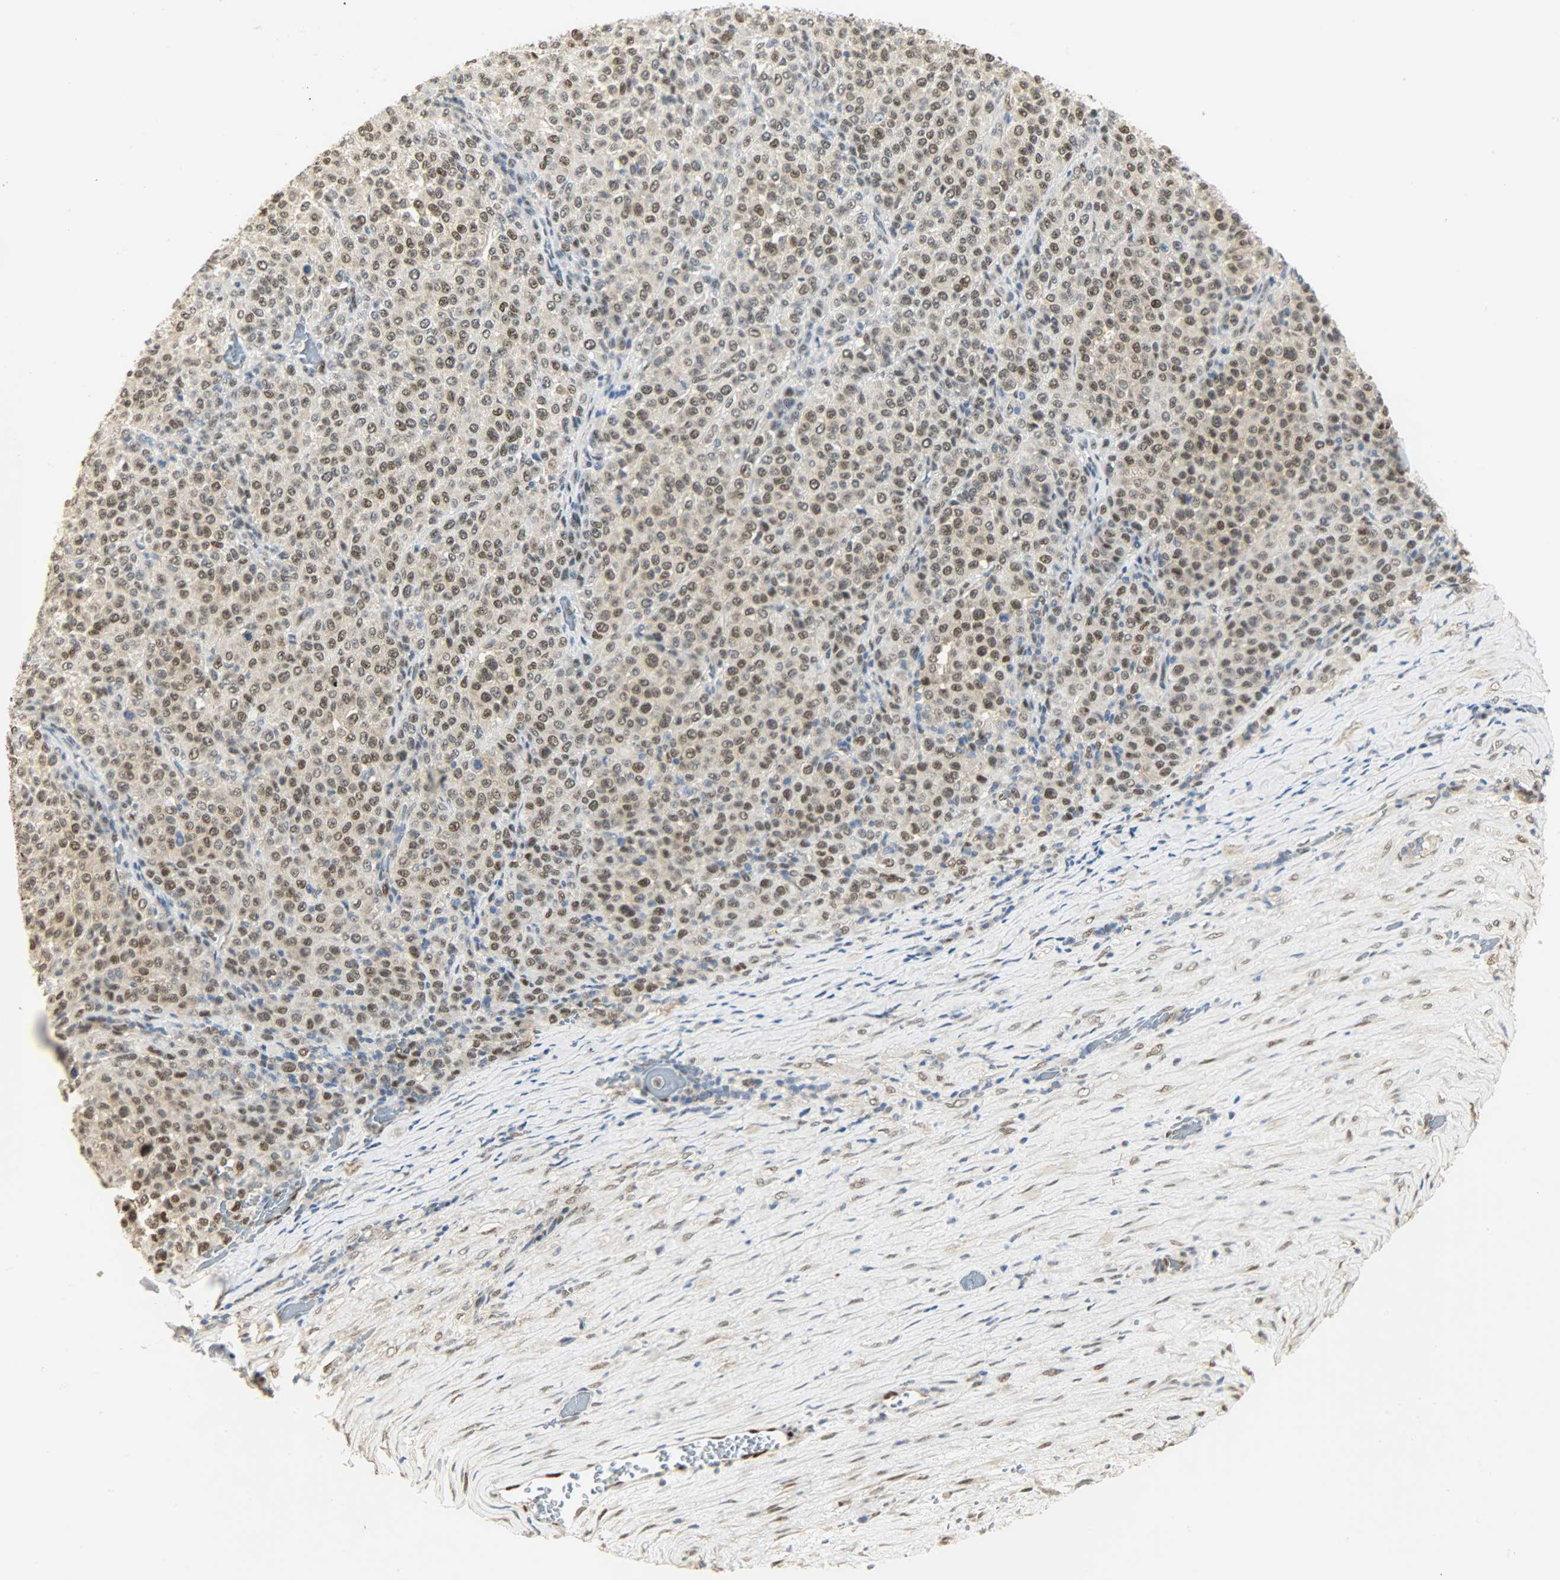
{"staining": {"intensity": "moderate", "quantity": "25%-75%", "location": "nuclear"}, "tissue": "melanoma", "cell_type": "Tumor cells", "image_type": "cancer", "snomed": [{"axis": "morphology", "description": "Malignant melanoma, Metastatic site"}, {"axis": "topography", "description": "Pancreas"}], "caption": "Melanoma stained for a protein exhibits moderate nuclear positivity in tumor cells.", "gene": "NPEPL1", "patient": {"sex": "female", "age": 30}}